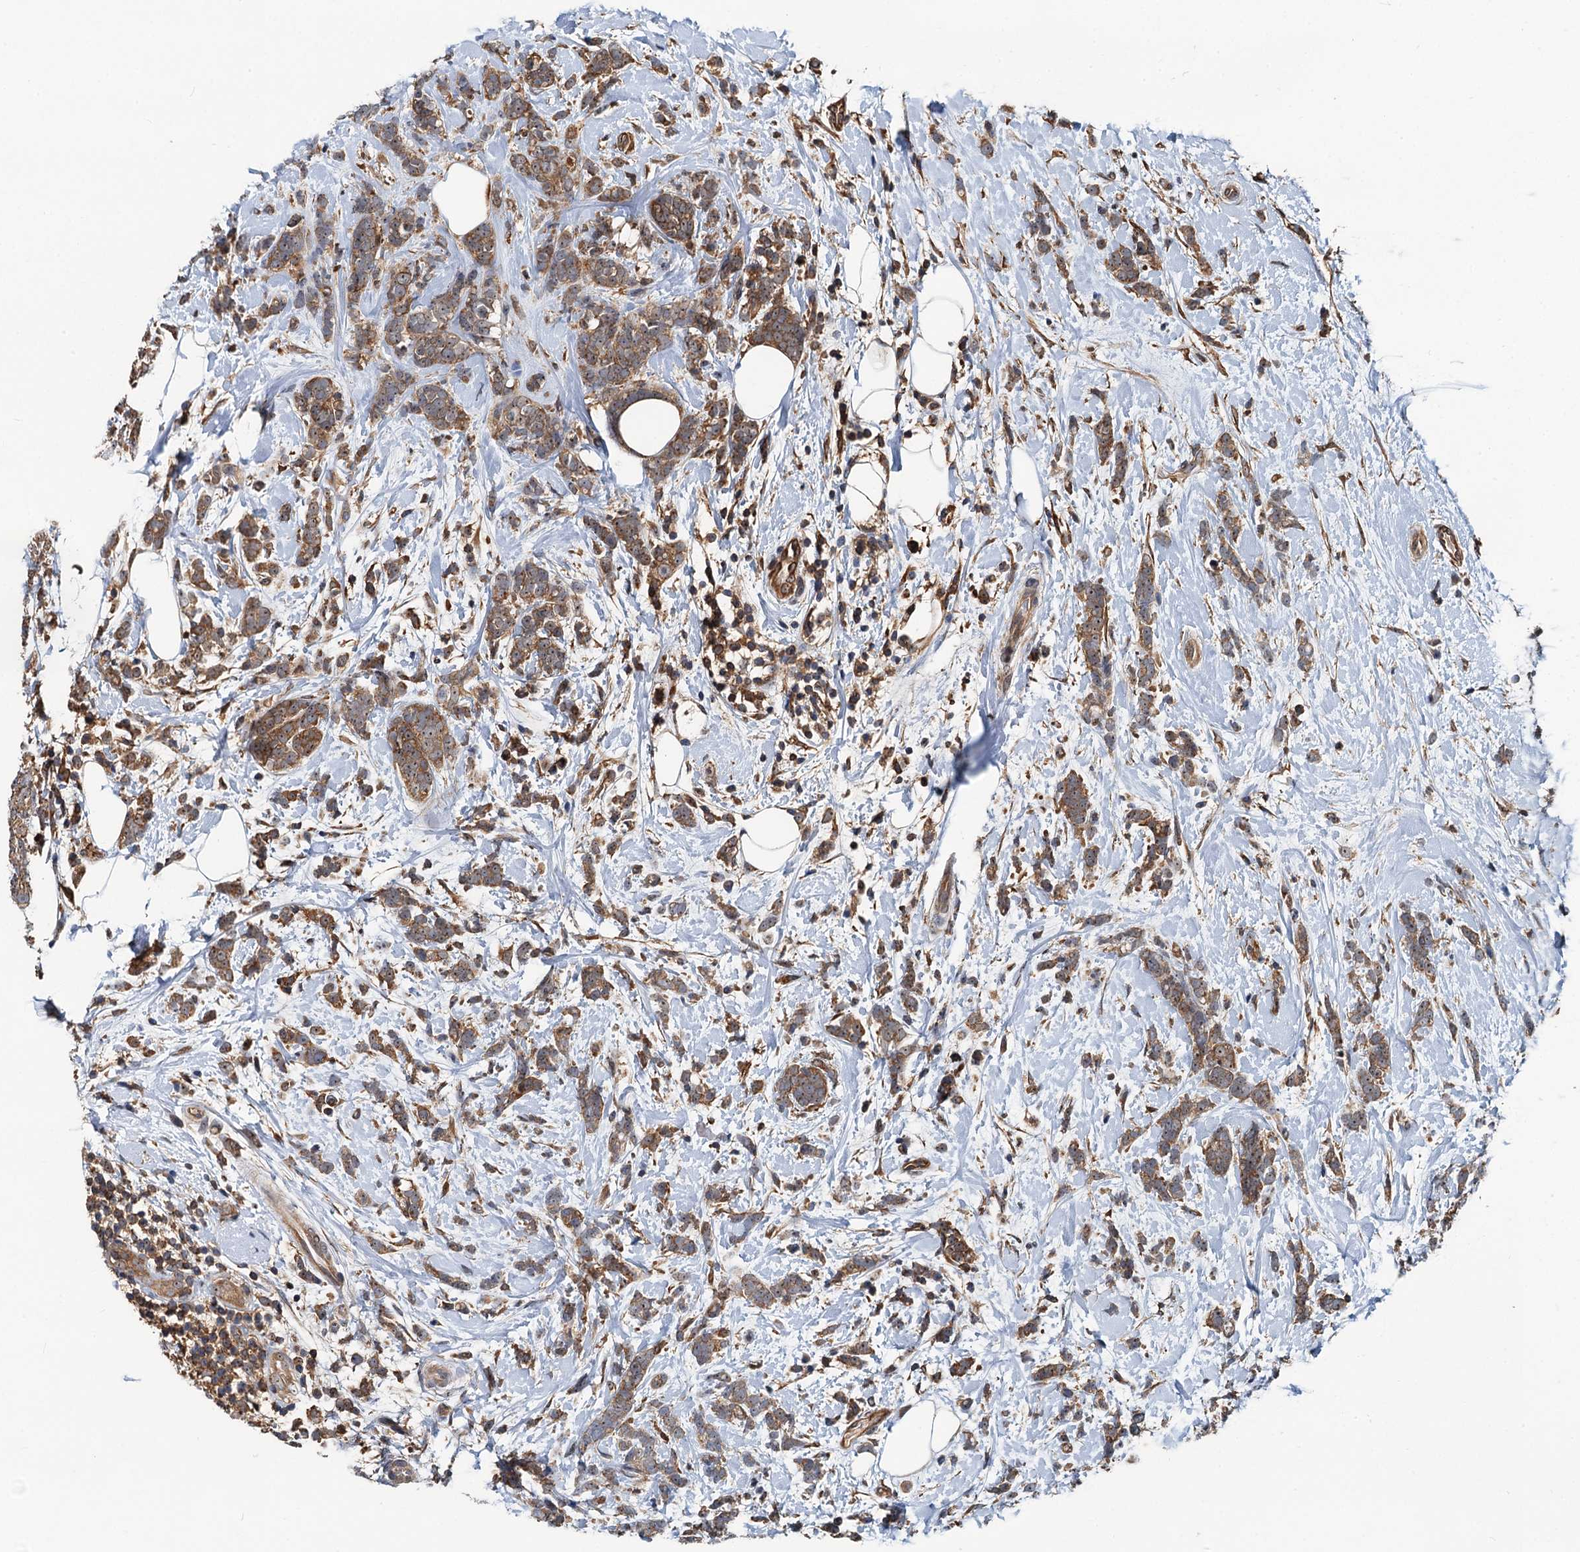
{"staining": {"intensity": "moderate", "quantity": ">75%", "location": "cytoplasmic/membranous"}, "tissue": "breast cancer", "cell_type": "Tumor cells", "image_type": "cancer", "snomed": [{"axis": "morphology", "description": "Lobular carcinoma"}, {"axis": "topography", "description": "Breast"}], "caption": "An immunohistochemistry micrograph of neoplastic tissue is shown. Protein staining in brown labels moderate cytoplasmic/membranous positivity in breast lobular carcinoma within tumor cells. (DAB = brown stain, brightfield microscopy at high magnification).", "gene": "USP6NL", "patient": {"sex": "female", "age": 58}}